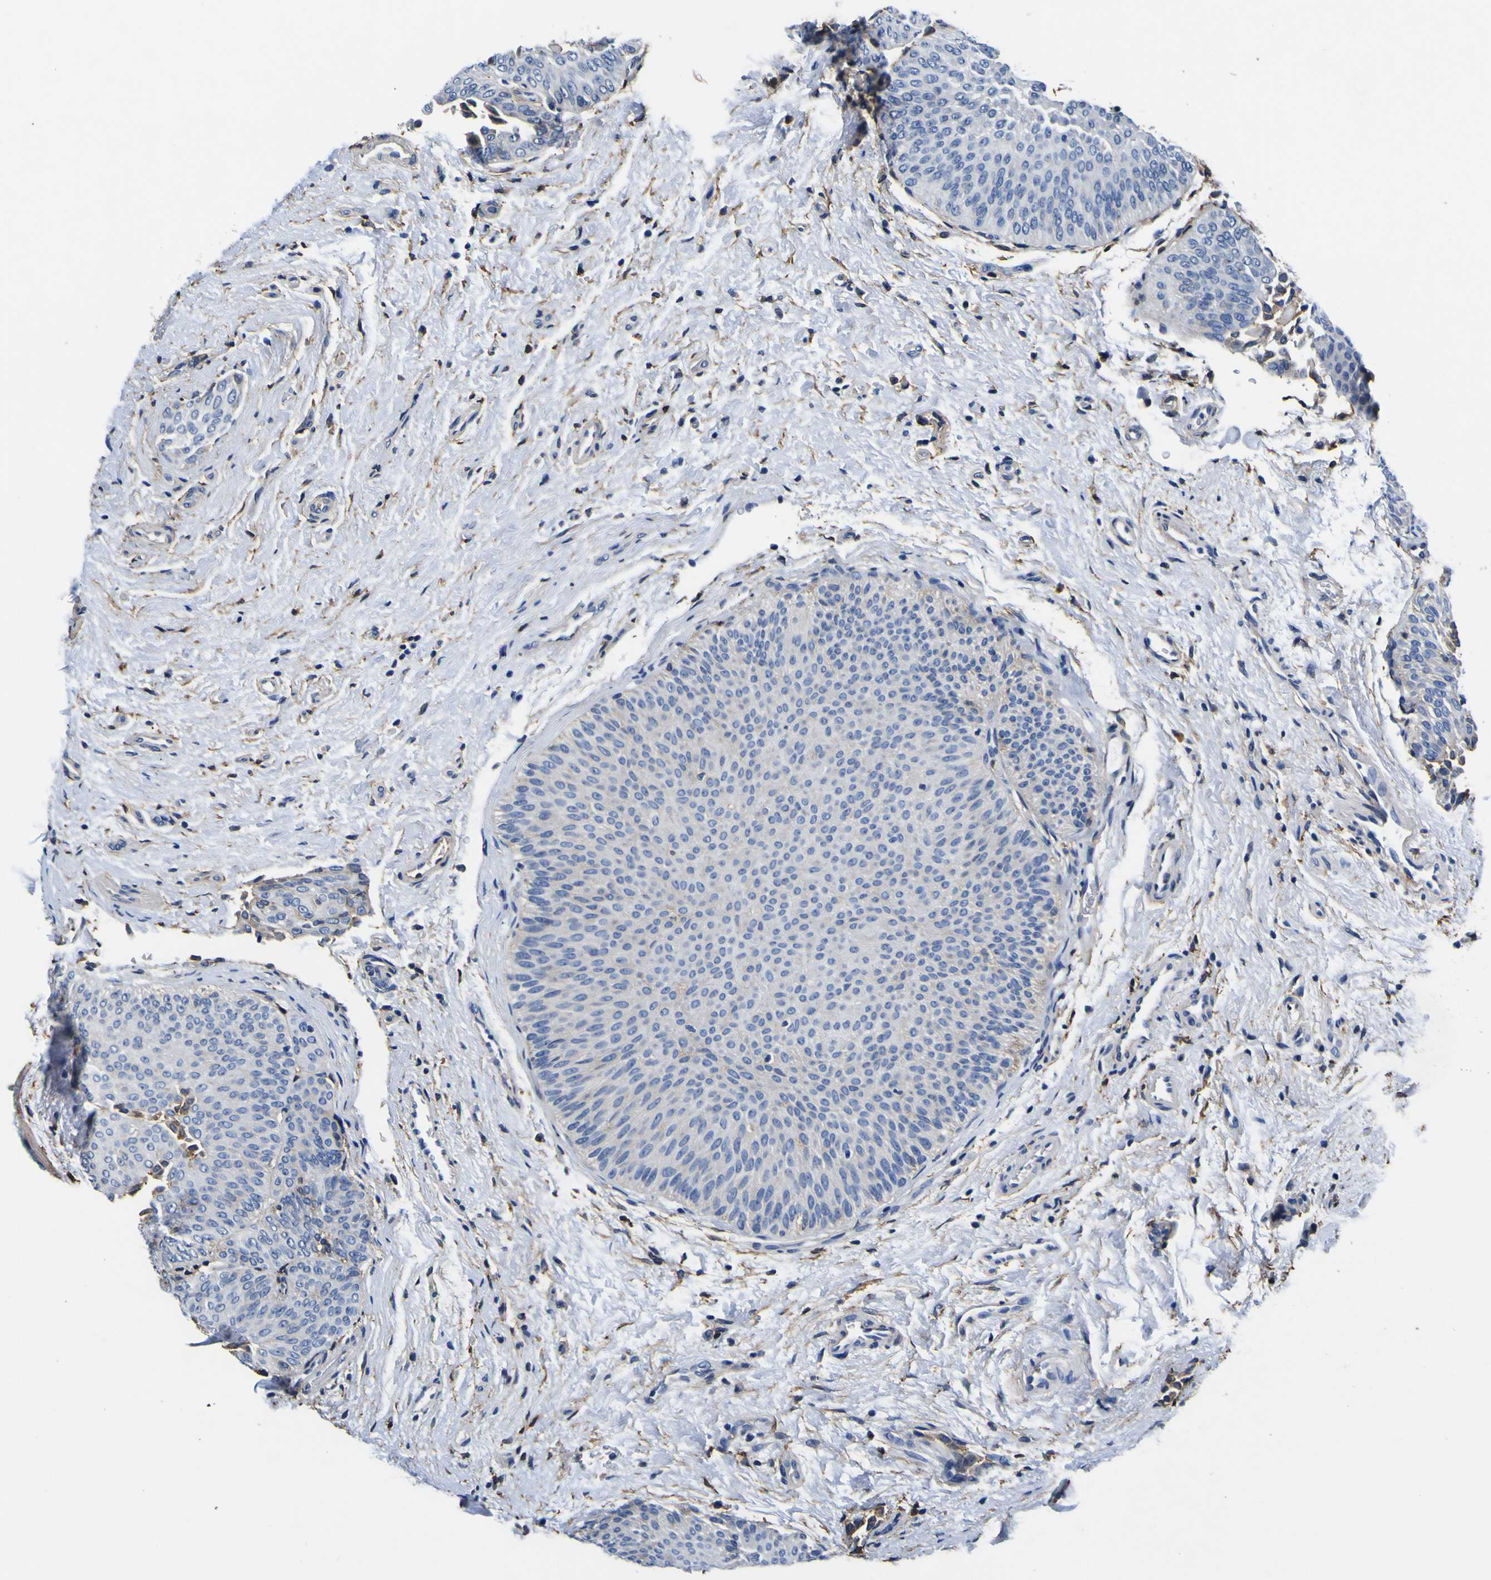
{"staining": {"intensity": "negative", "quantity": "none", "location": "none"}, "tissue": "urothelial cancer", "cell_type": "Tumor cells", "image_type": "cancer", "snomed": [{"axis": "morphology", "description": "Urothelial carcinoma, Low grade"}, {"axis": "topography", "description": "Urinary bladder"}], "caption": "High power microscopy photomicrograph of an immunohistochemistry (IHC) image of urothelial cancer, revealing no significant positivity in tumor cells. Brightfield microscopy of immunohistochemistry stained with DAB (brown) and hematoxylin (blue), captured at high magnification.", "gene": "PXDN", "patient": {"sex": "female", "age": 60}}